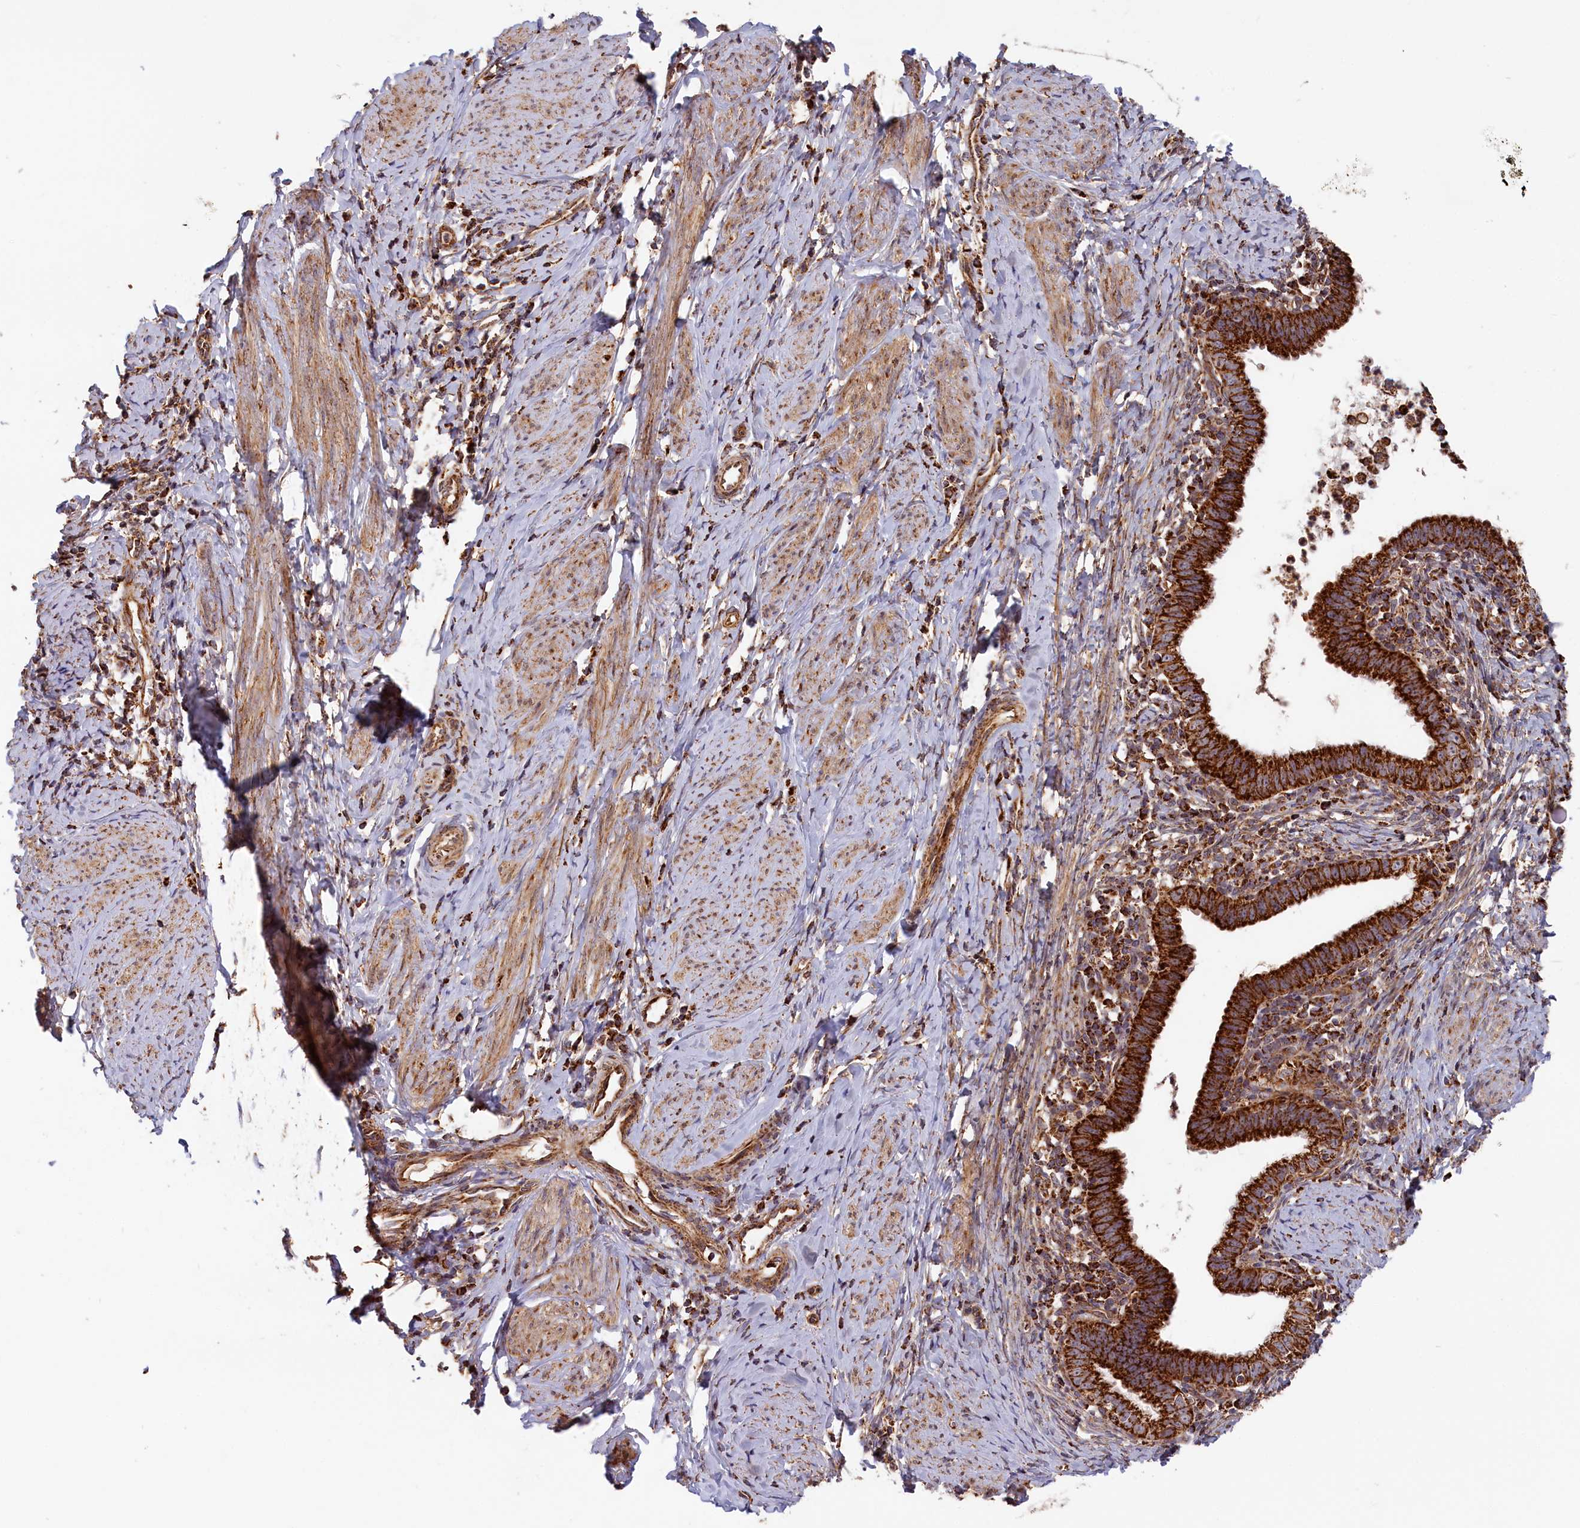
{"staining": {"intensity": "strong", "quantity": ">75%", "location": "cytoplasmic/membranous"}, "tissue": "cervical cancer", "cell_type": "Tumor cells", "image_type": "cancer", "snomed": [{"axis": "morphology", "description": "Adenocarcinoma, NOS"}, {"axis": "topography", "description": "Cervix"}], "caption": "Immunohistochemistry staining of adenocarcinoma (cervical), which displays high levels of strong cytoplasmic/membranous staining in approximately >75% of tumor cells indicating strong cytoplasmic/membranous protein expression. The staining was performed using DAB (3,3'-diaminobenzidine) (brown) for protein detection and nuclei were counterstained in hematoxylin (blue).", "gene": "MACROD1", "patient": {"sex": "female", "age": 36}}